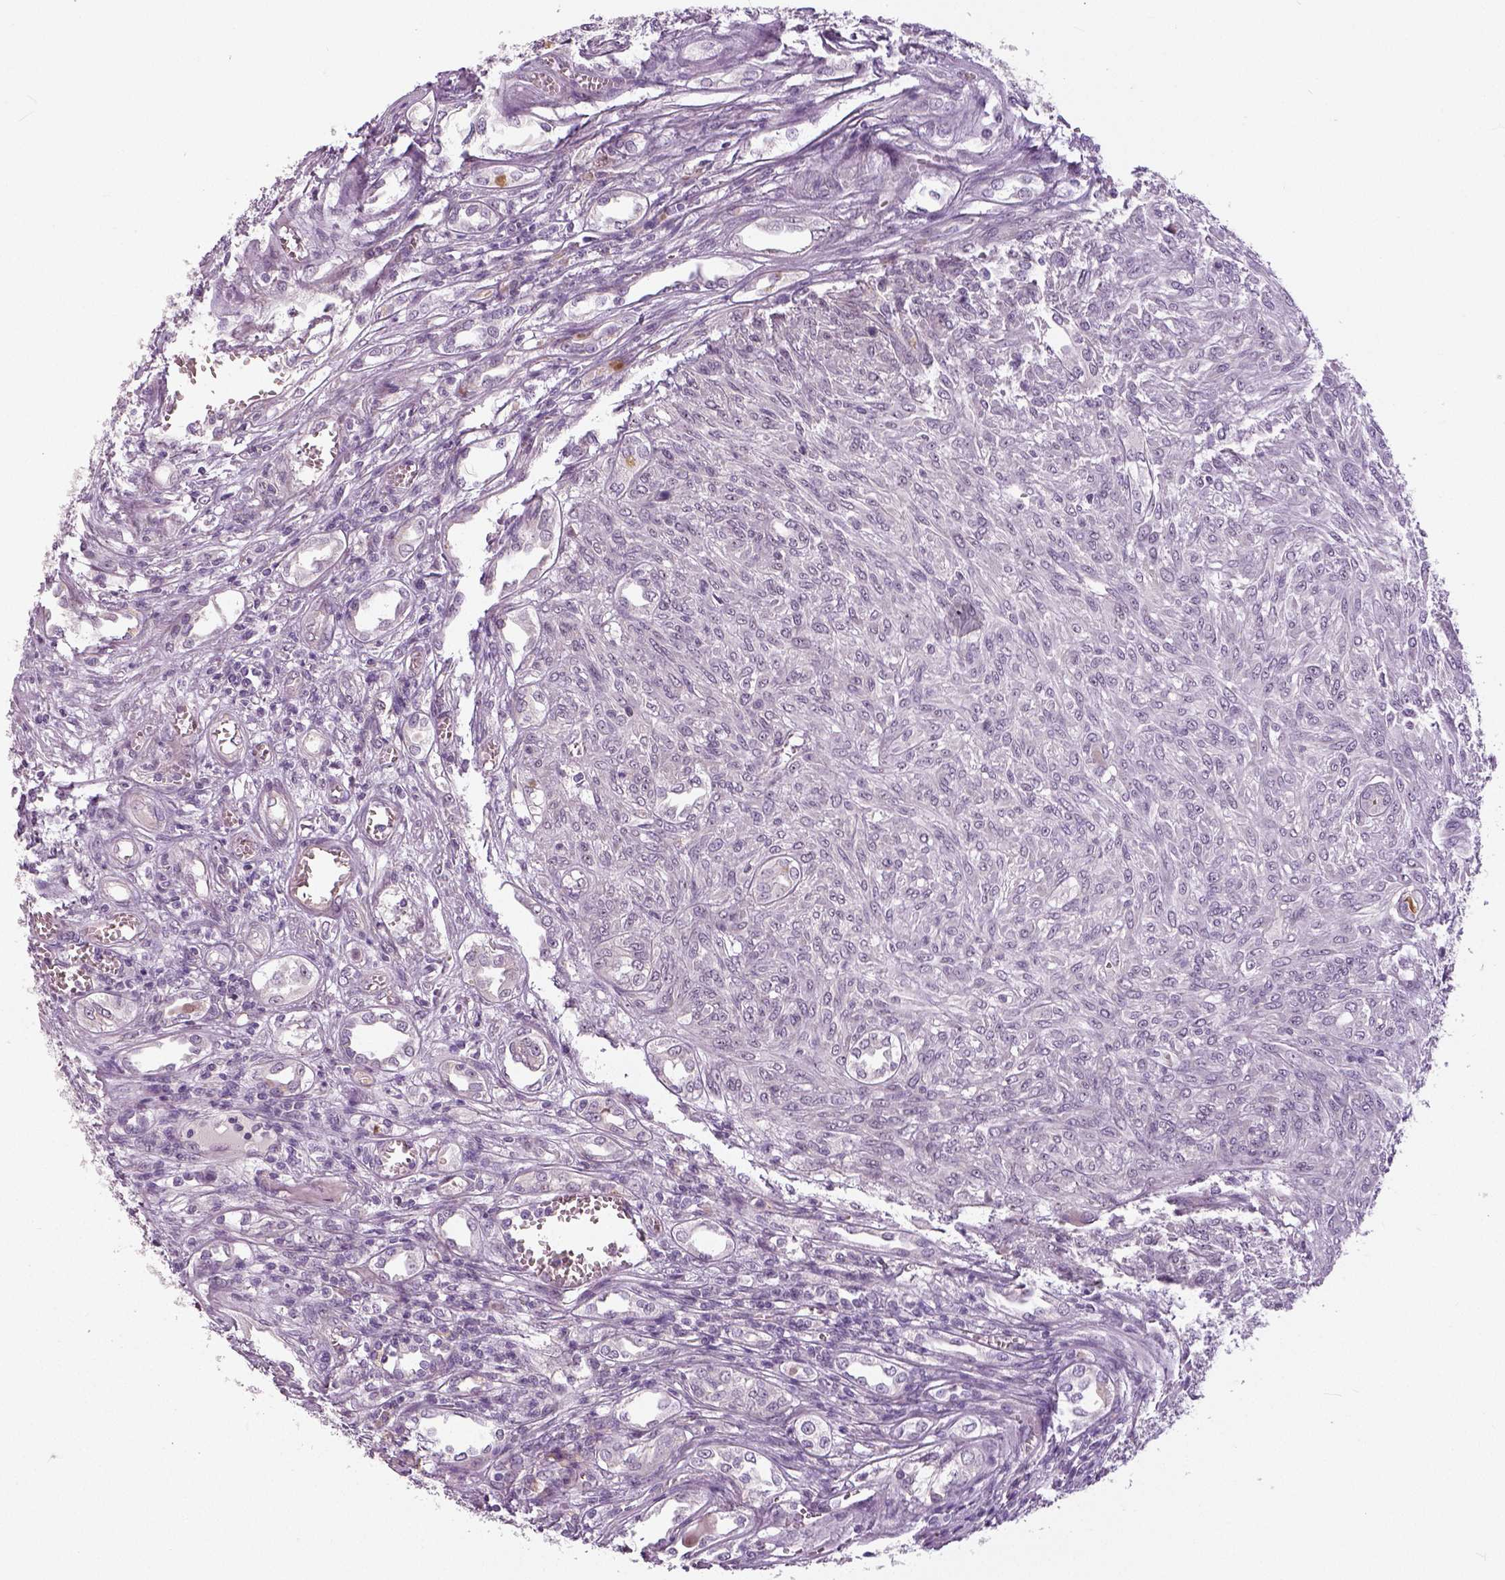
{"staining": {"intensity": "negative", "quantity": "none", "location": "none"}, "tissue": "renal cancer", "cell_type": "Tumor cells", "image_type": "cancer", "snomed": [{"axis": "morphology", "description": "Adenocarcinoma, NOS"}, {"axis": "topography", "description": "Kidney"}], "caption": "Micrograph shows no significant protein staining in tumor cells of renal cancer.", "gene": "NECAB1", "patient": {"sex": "male", "age": 58}}